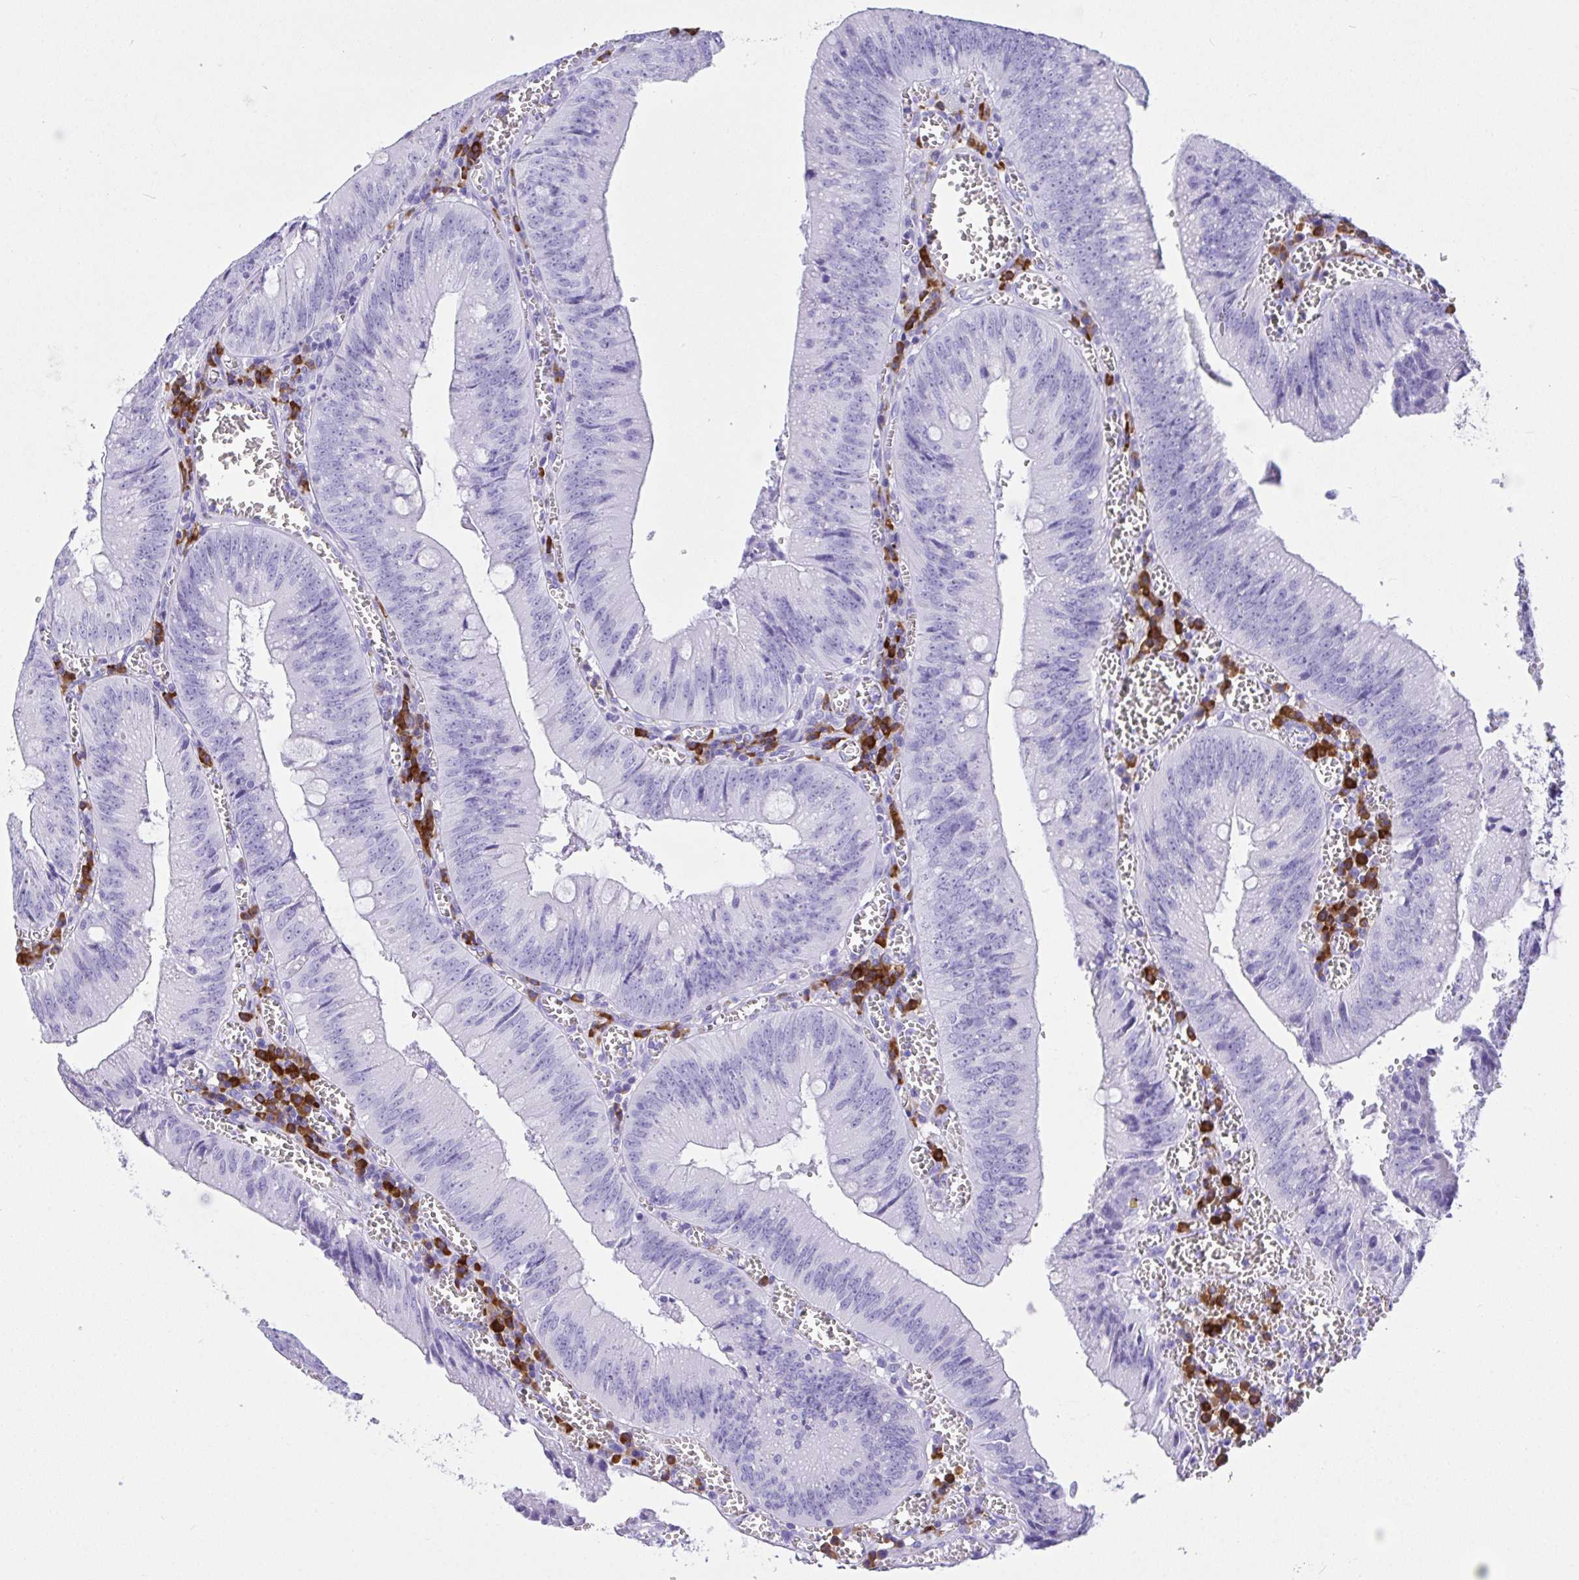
{"staining": {"intensity": "negative", "quantity": "none", "location": "none"}, "tissue": "colorectal cancer", "cell_type": "Tumor cells", "image_type": "cancer", "snomed": [{"axis": "morphology", "description": "Adenocarcinoma, NOS"}, {"axis": "topography", "description": "Rectum"}], "caption": "A histopathology image of human colorectal cancer (adenocarcinoma) is negative for staining in tumor cells. (Immunohistochemistry (ihc), brightfield microscopy, high magnification).", "gene": "BEST4", "patient": {"sex": "female", "age": 81}}